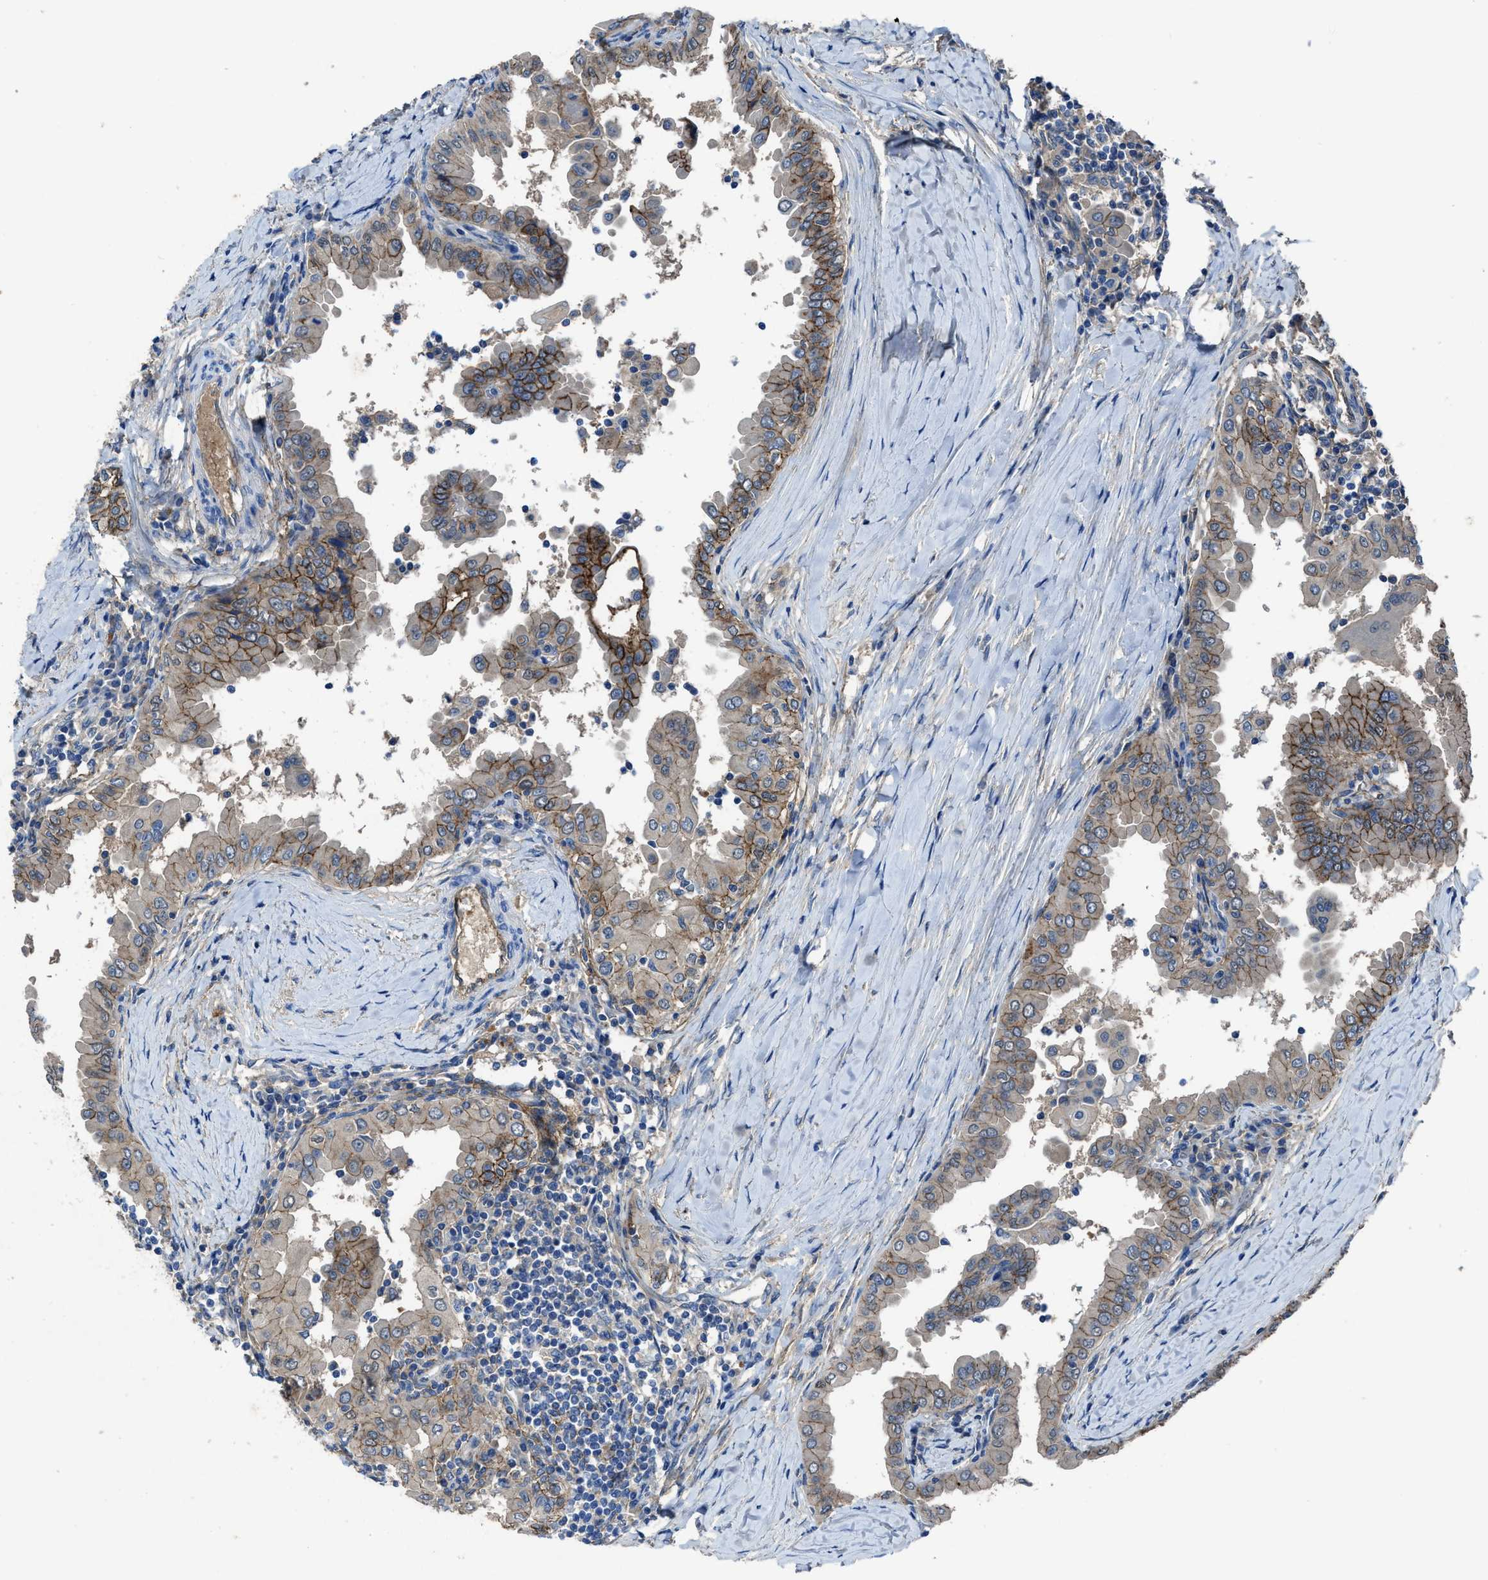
{"staining": {"intensity": "moderate", "quantity": ">75%", "location": "cytoplasmic/membranous"}, "tissue": "thyroid cancer", "cell_type": "Tumor cells", "image_type": "cancer", "snomed": [{"axis": "morphology", "description": "Papillary adenocarcinoma, NOS"}, {"axis": "topography", "description": "Thyroid gland"}], "caption": "This is an image of IHC staining of thyroid papillary adenocarcinoma, which shows moderate staining in the cytoplasmic/membranous of tumor cells.", "gene": "PTGFRN", "patient": {"sex": "male", "age": 33}}